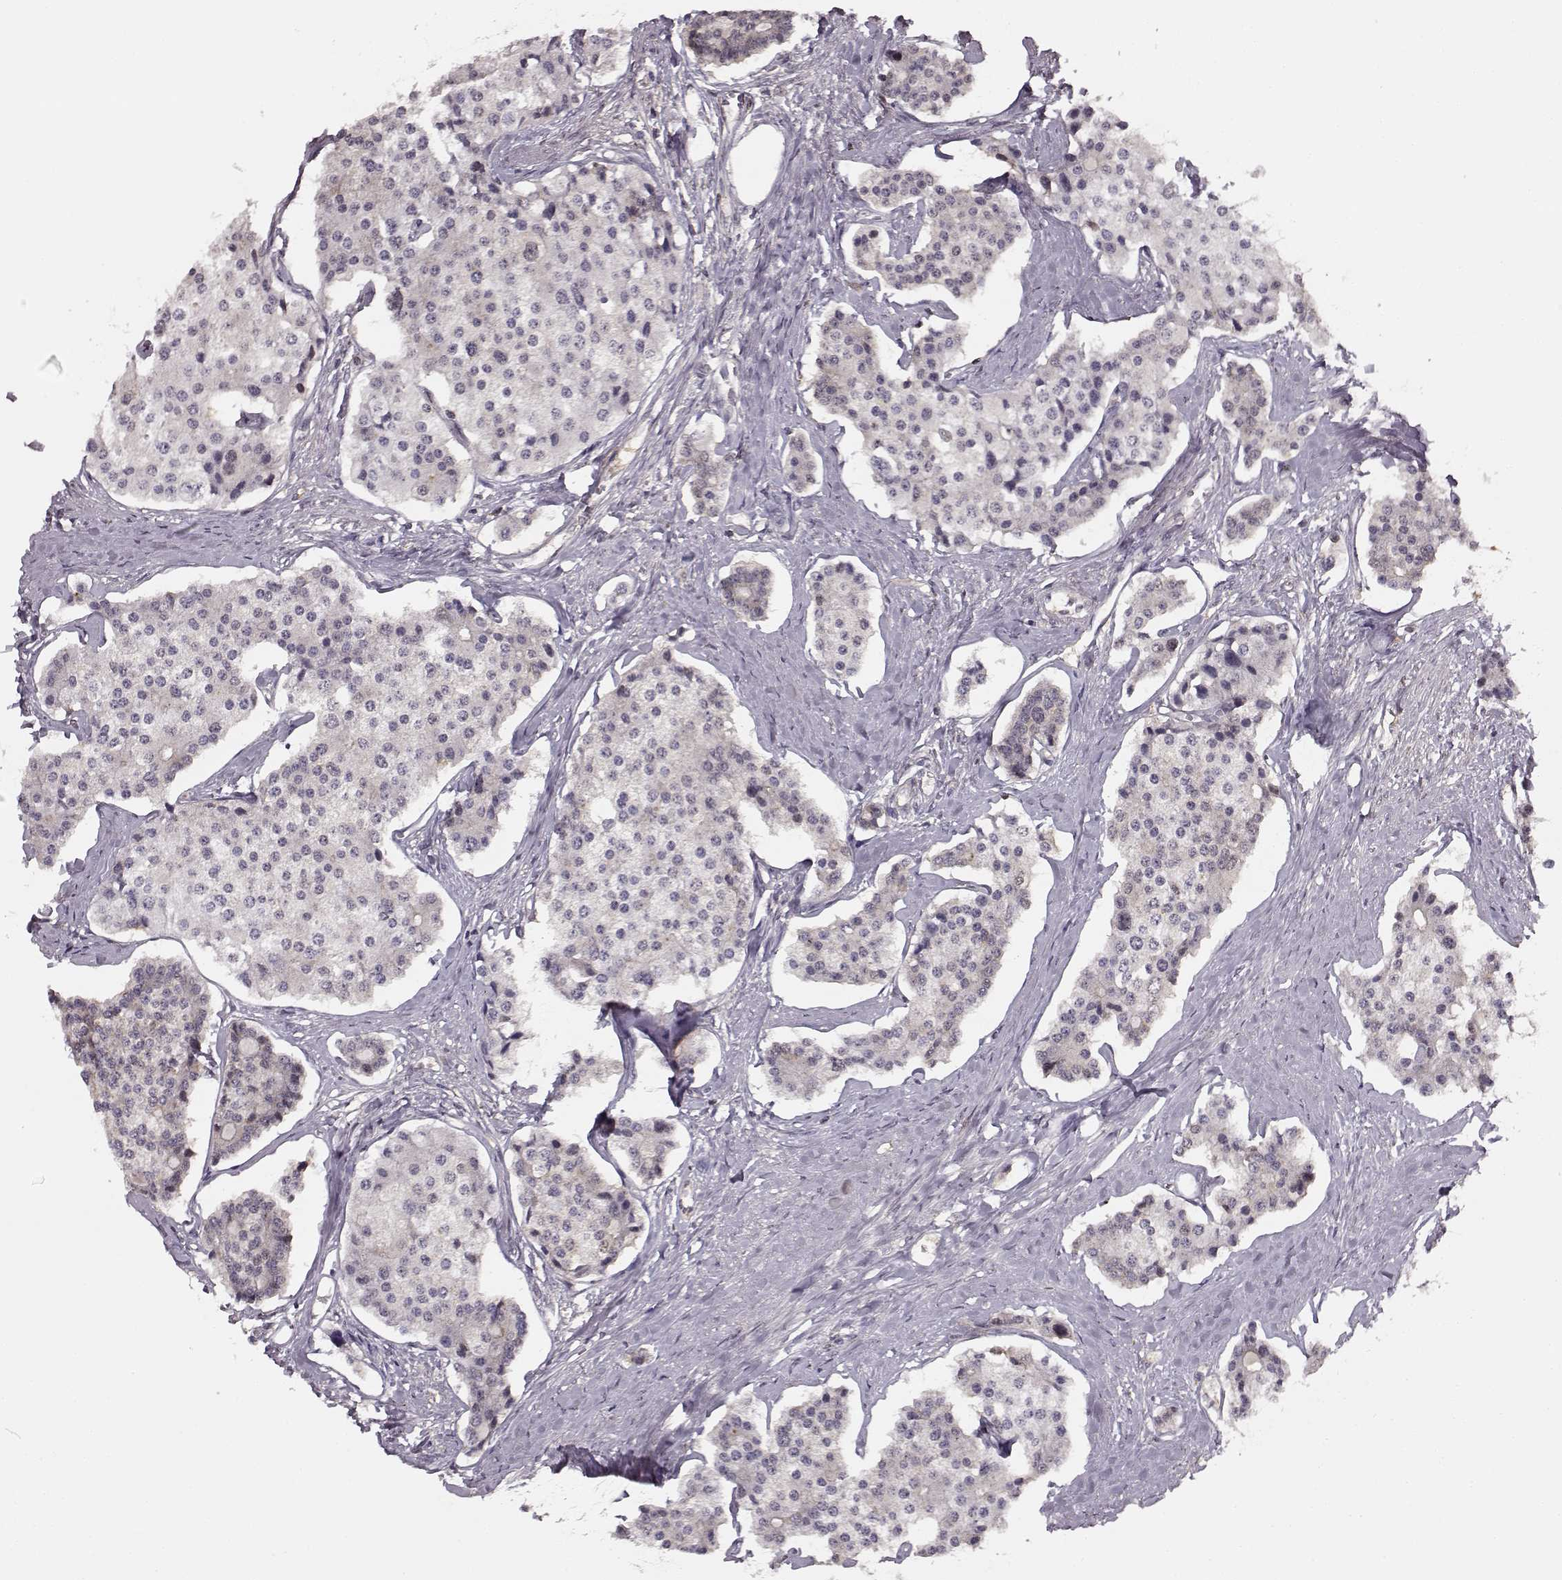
{"staining": {"intensity": "negative", "quantity": "none", "location": "none"}, "tissue": "carcinoid", "cell_type": "Tumor cells", "image_type": "cancer", "snomed": [{"axis": "morphology", "description": "Carcinoid, malignant, NOS"}, {"axis": "topography", "description": "Small intestine"}], "caption": "There is no significant expression in tumor cells of carcinoid.", "gene": "MFSD1", "patient": {"sex": "female", "age": 65}}